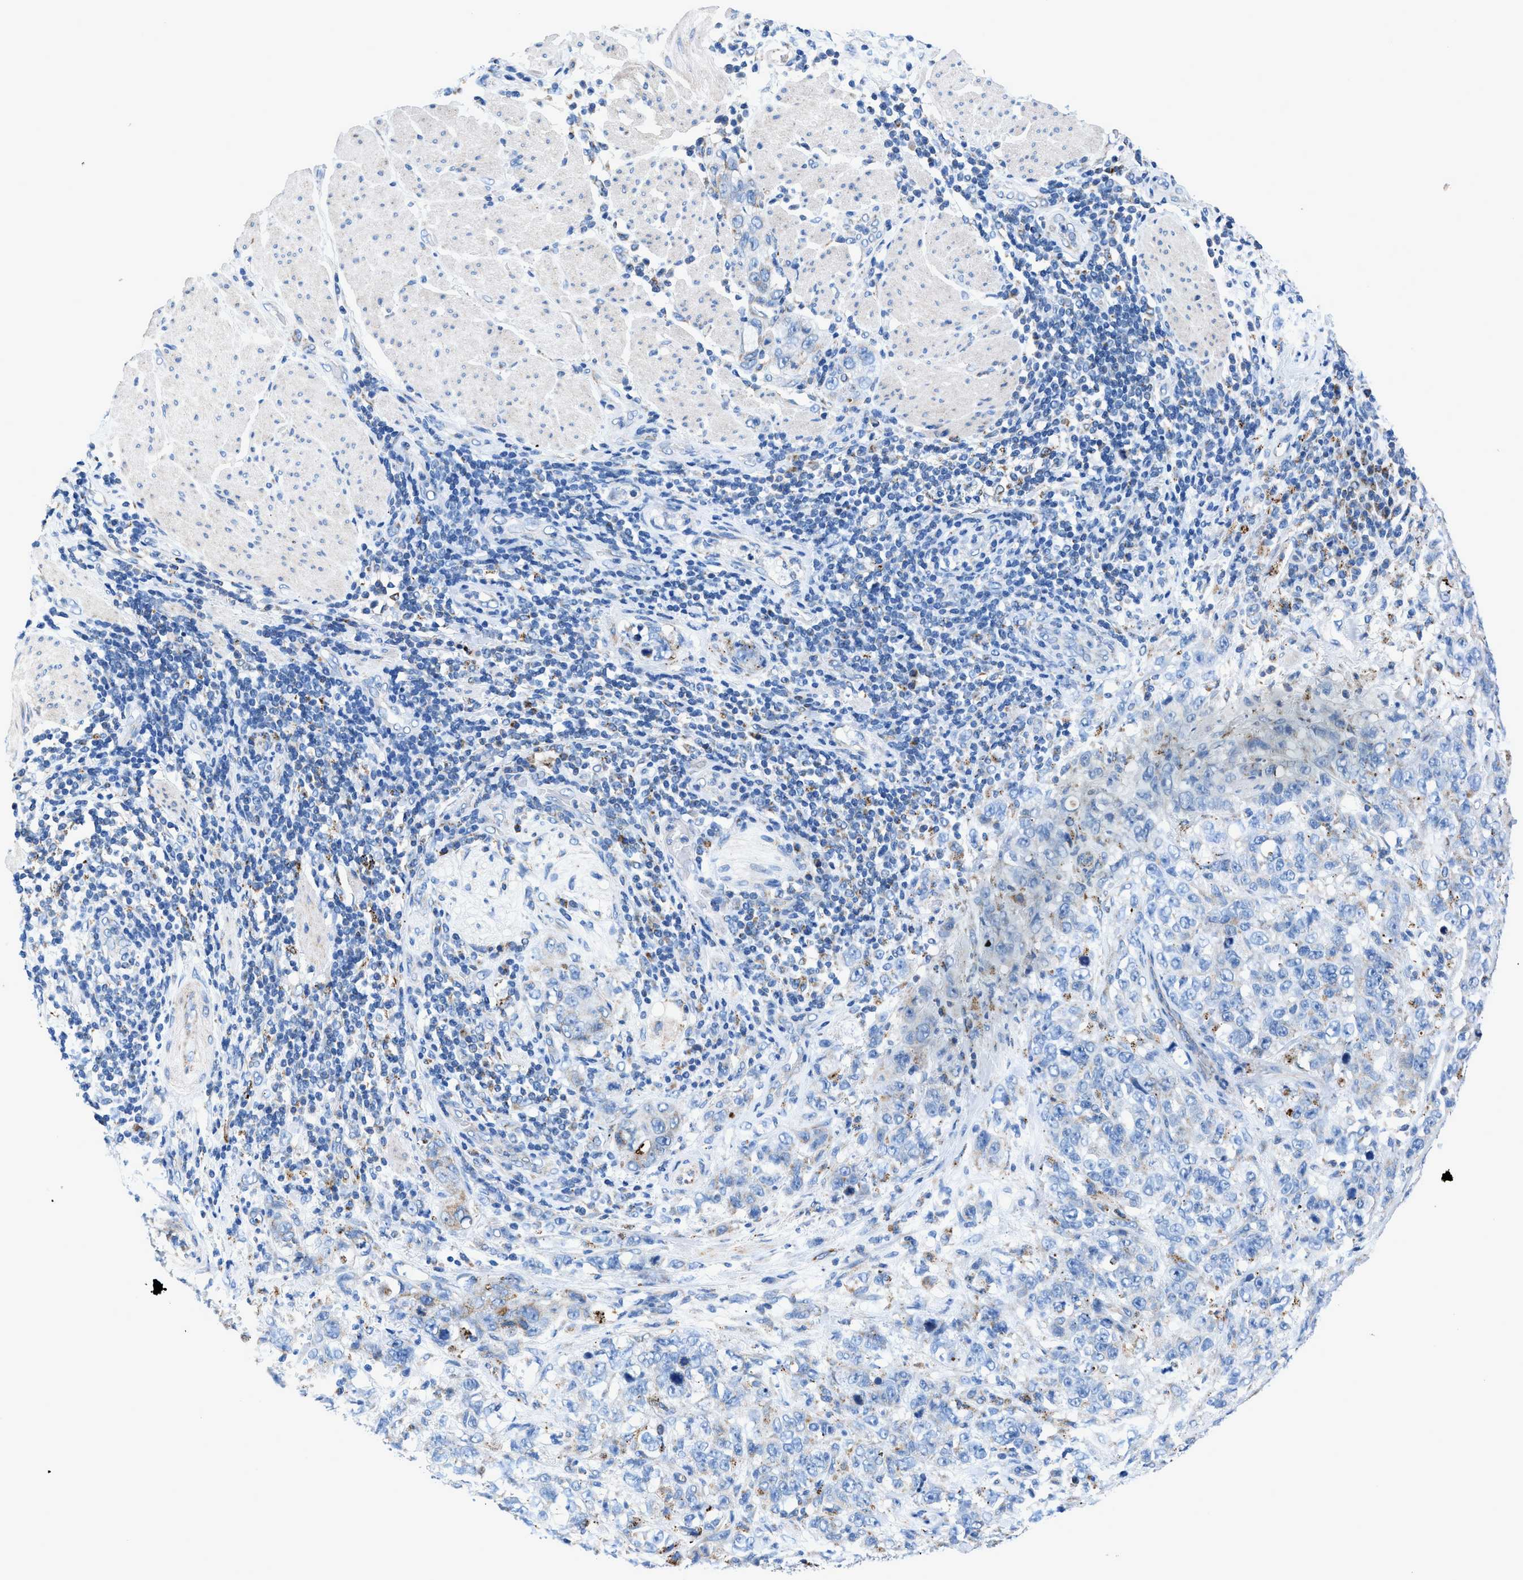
{"staining": {"intensity": "negative", "quantity": "none", "location": "none"}, "tissue": "stomach cancer", "cell_type": "Tumor cells", "image_type": "cancer", "snomed": [{"axis": "morphology", "description": "Adenocarcinoma, NOS"}, {"axis": "topography", "description": "Stomach"}], "caption": "Stomach cancer (adenocarcinoma) was stained to show a protein in brown. There is no significant staining in tumor cells.", "gene": "ZDHHC3", "patient": {"sex": "male", "age": 48}}